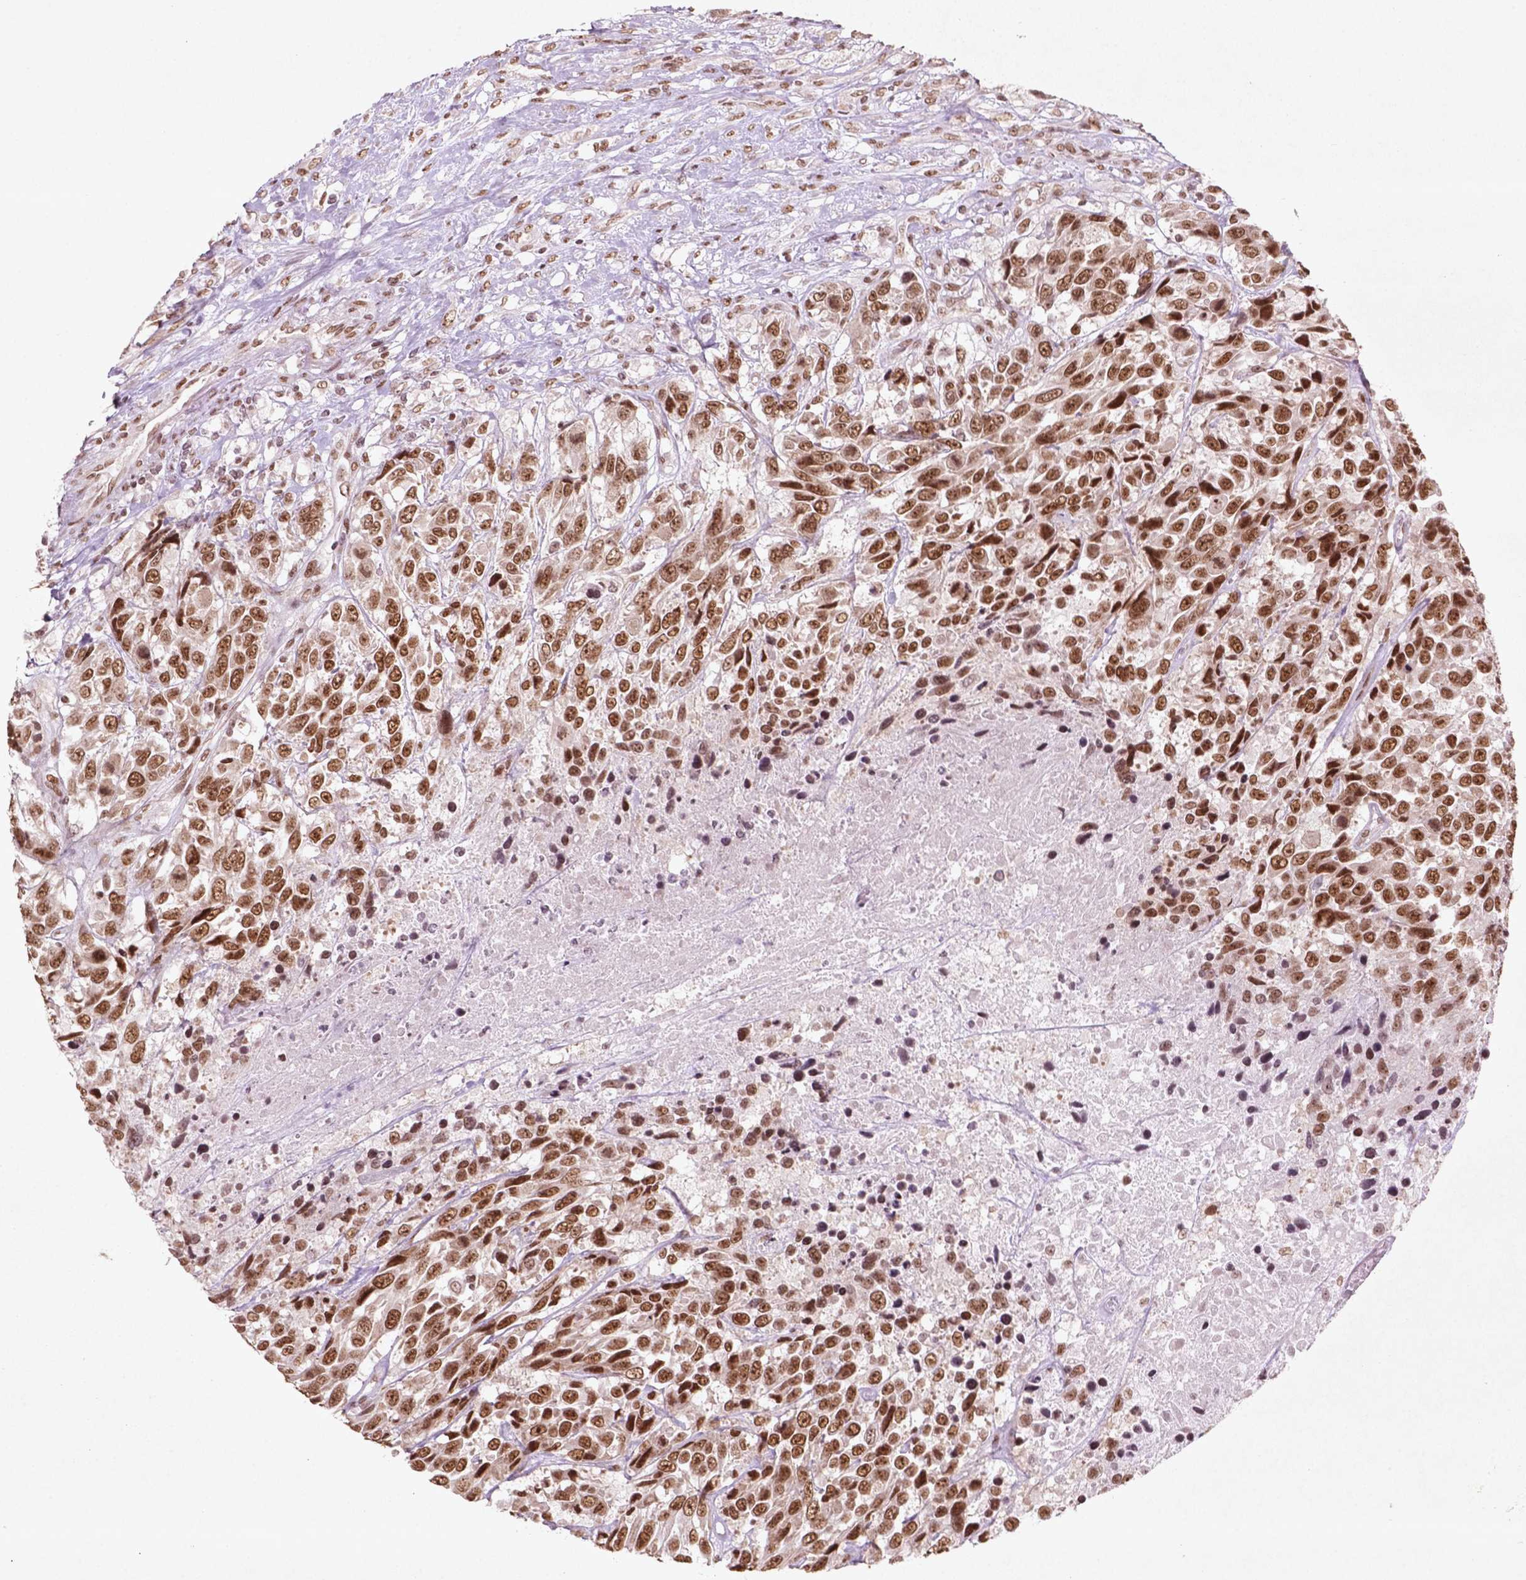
{"staining": {"intensity": "strong", "quantity": ">75%", "location": "nuclear"}, "tissue": "urothelial cancer", "cell_type": "Tumor cells", "image_type": "cancer", "snomed": [{"axis": "morphology", "description": "Urothelial carcinoma, High grade"}, {"axis": "topography", "description": "Urinary bladder"}], "caption": "IHC photomicrograph of human urothelial cancer stained for a protein (brown), which exhibits high levels of strong nuclear positivity in about >75% of tumor cells.", "gene": "HMG20B", "patient": {"sex": "female", "age": 70}}